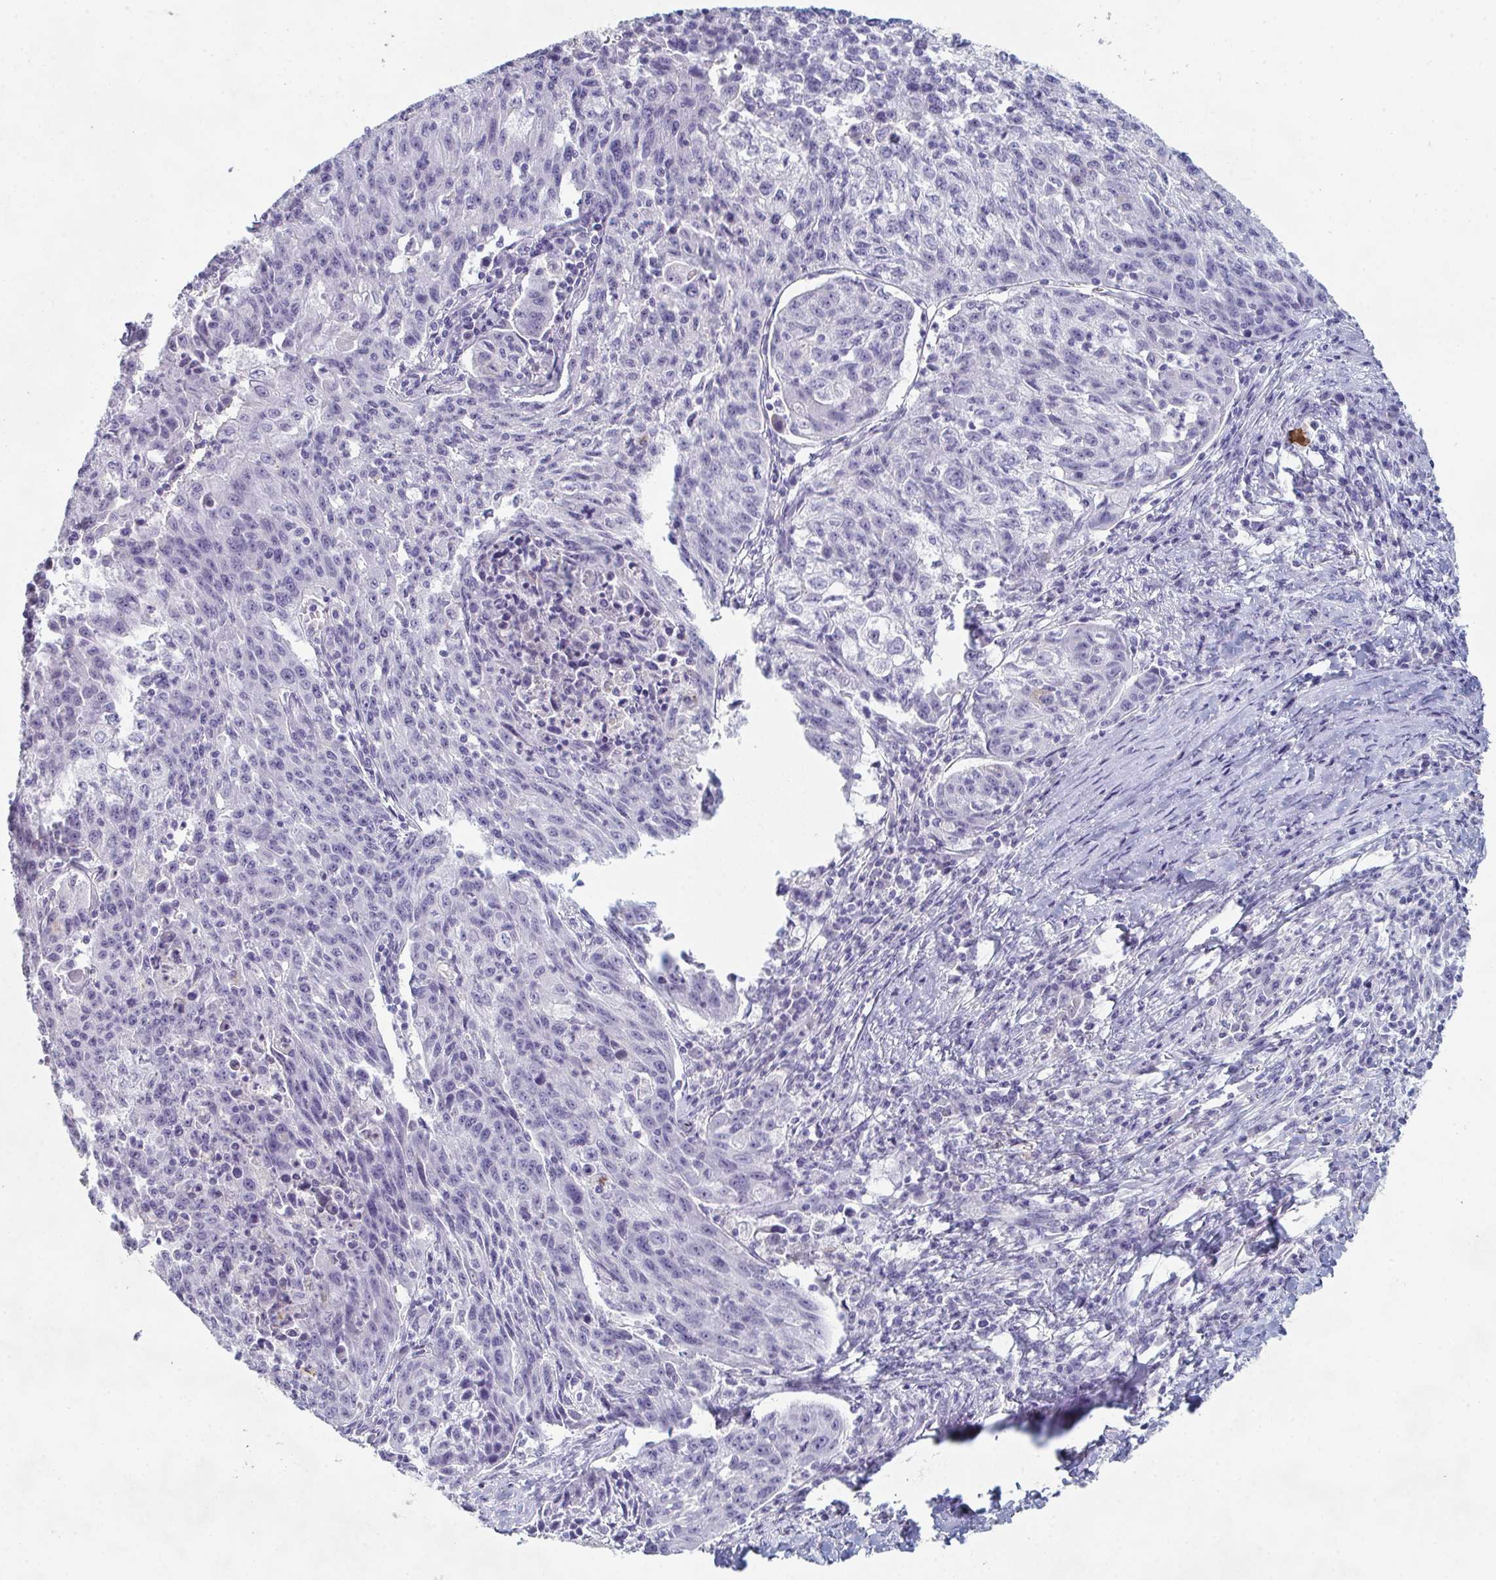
{"staining": {"intensity": "negative", "quantity": "none", "location": "none"}, "tissue": "lung cancer", "cell_type": "Tumor cells", "image_type": "cancer", "snomed": [{"axis": "morphology", "description": "Squamous cell carcinoma, NOS"}, {"axis": "morphology", "description": "Squamous cell carcinoma, metastatic, NOS"}, {"axis": "topography", "description": "Bronchus"}, {"axis": "topography", "description": "Lung"}], "caption": "Lung cancer stained for a protein using immunohistochemistry (IHC) shows no positivity tumor cells.", "gene": "ADAM21", "patient": {"sex": "male", "age": 62}}